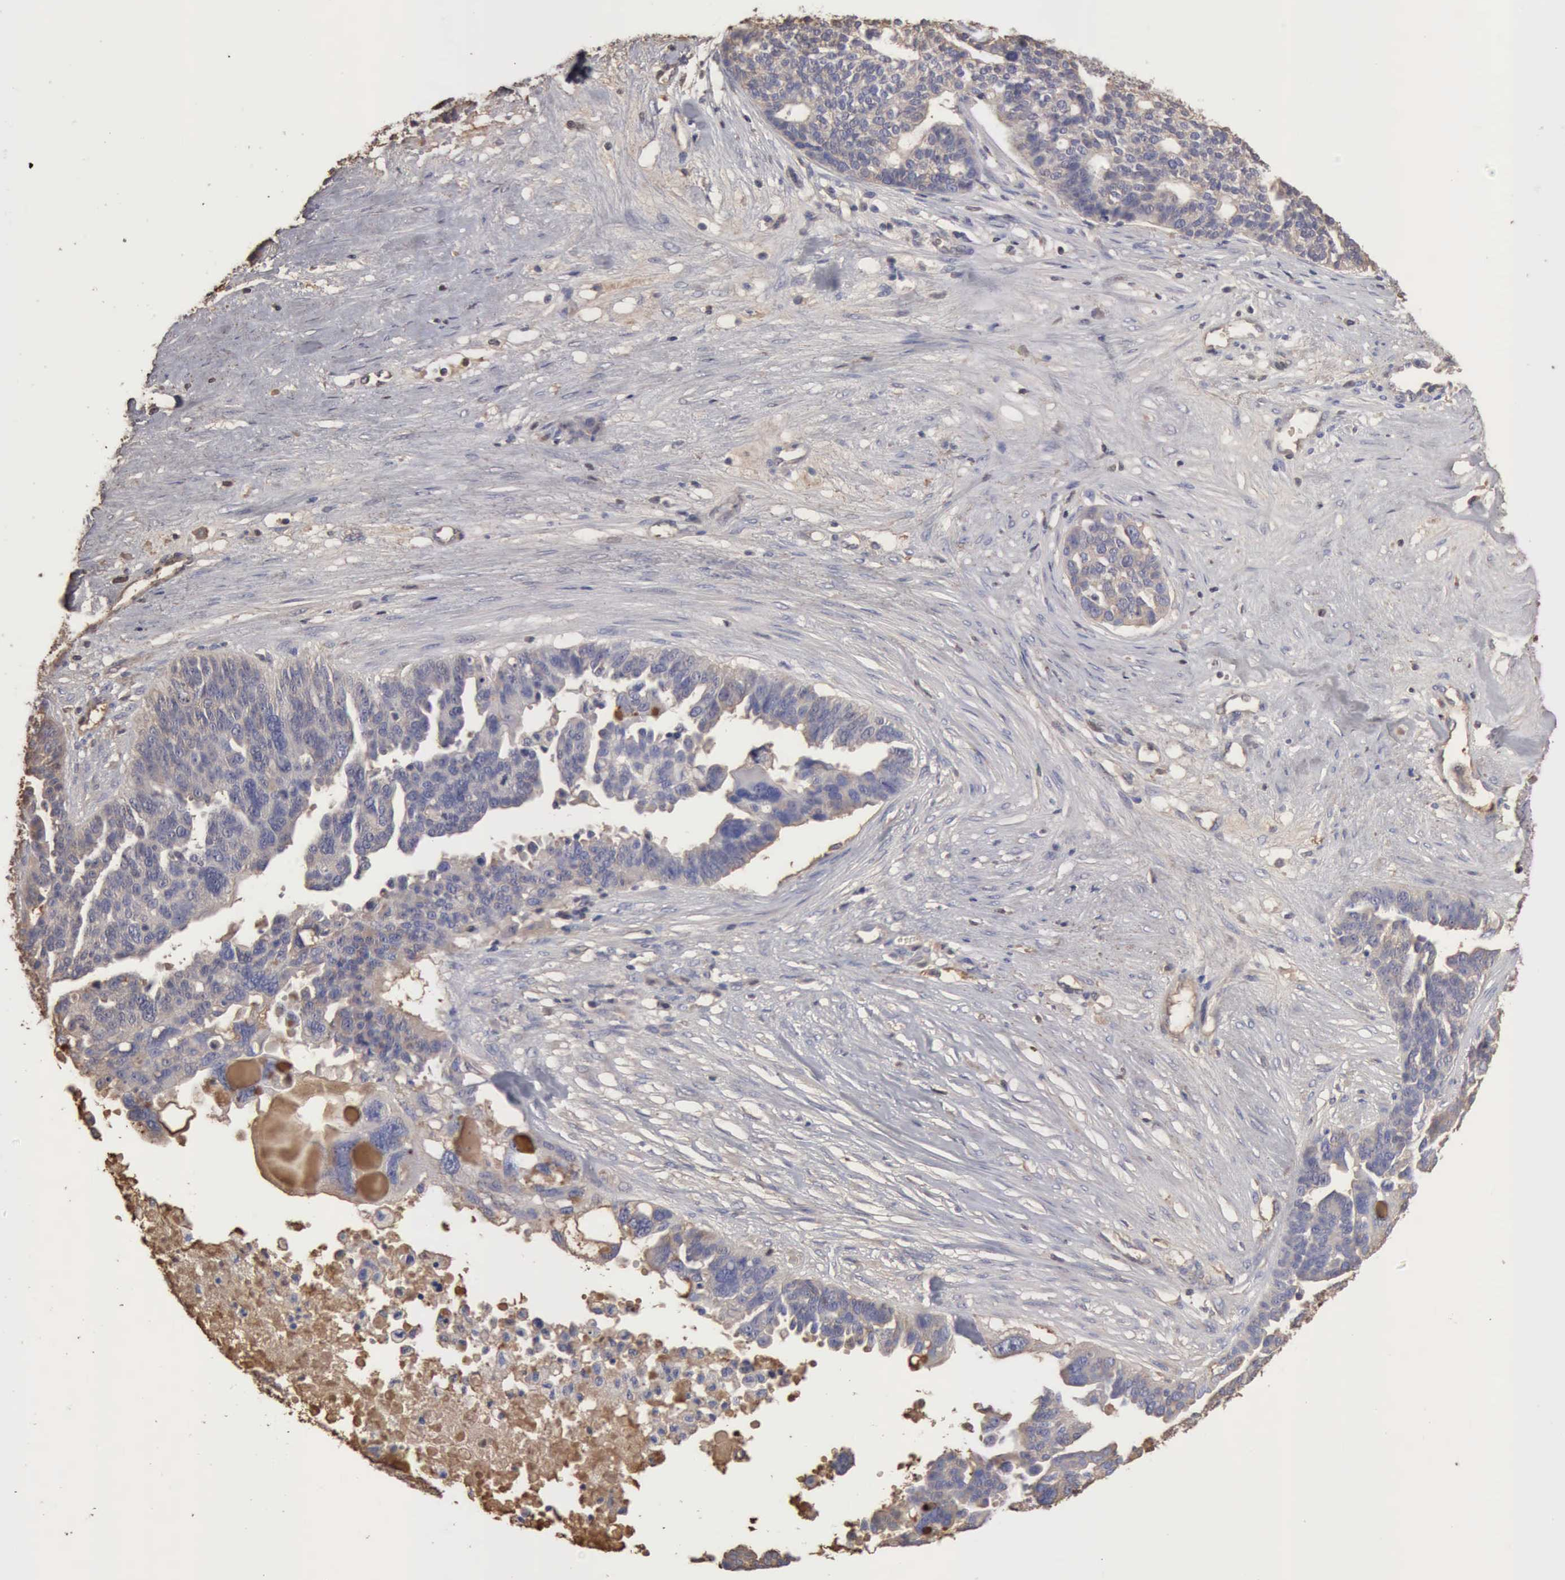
{"staining": {"intensity": "negative", "quantity": "none", "location": "none"}, "tissue": "ovarian cancer", "cell_type": "Tumor cells", "image_type": "cancer", "snomed": [{"axis": "morphology", "description": "Cystadenocarcinoma, serous, NOS"}, {"axis": "topography", "description": "Ovary"}], "caption": "An image of ovarian serous cystadenocarcinoma stained for a protein exhibits no brown staining in tumor cells.", "gene": "SERPINA1", "patient": {"sex": "female", "age": 59}}